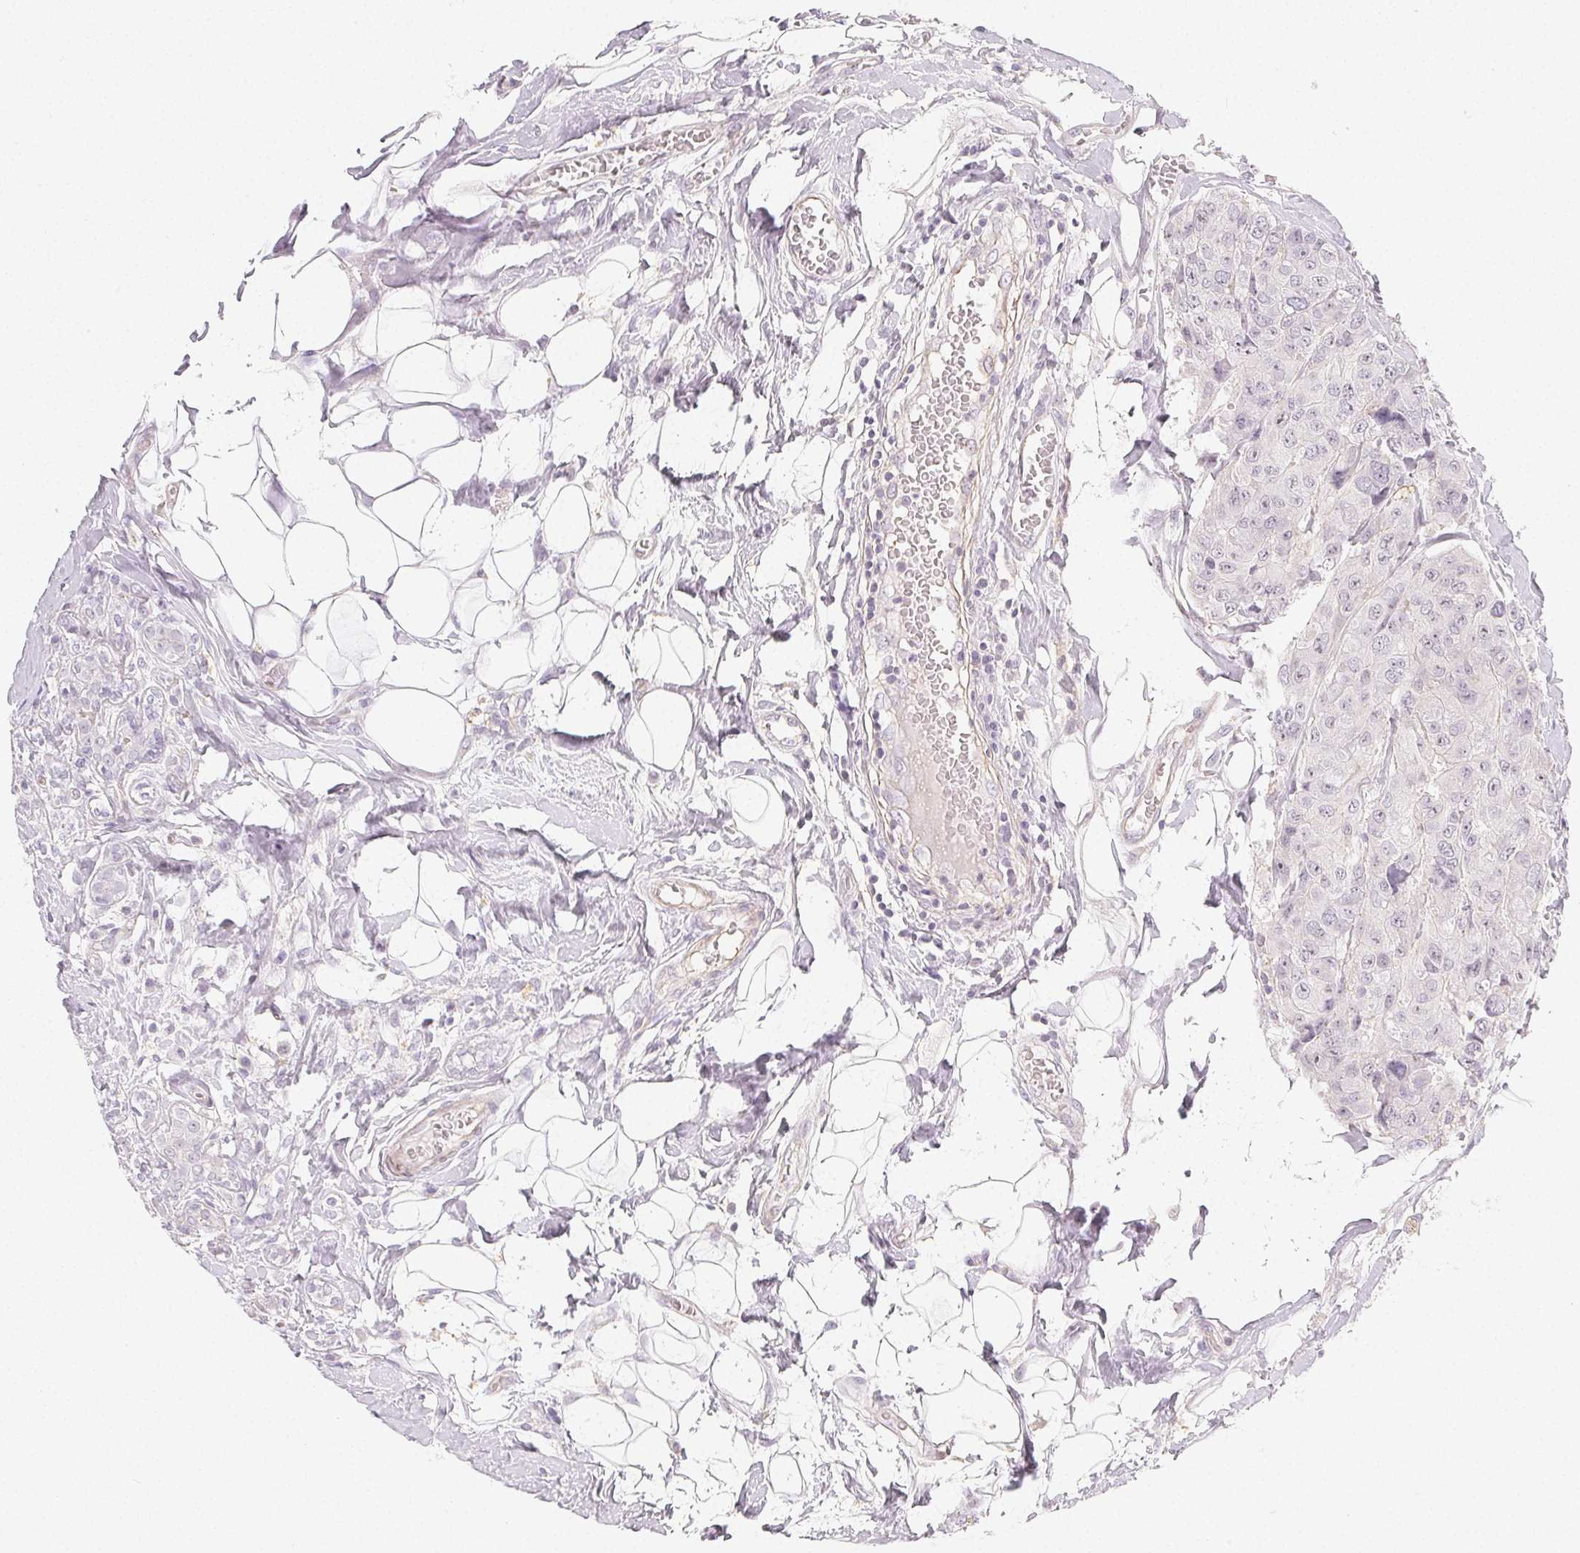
{"staining": {"intensity": "negative", "quantity": "none", "location": "none"}, "tissue": "breast cancer", "cell_type": "Tumor cells", "image_type": "cancer", "snomed": [{"axis": "morphology", "description": "Duct carcinoma"}, {"axis": "topography", "description": "Breast"}], "caption": "Immunohistochemical staining of breast cancer demonstrates no significant positivity in tumor cells. The staining is performed using DAB brown chromogen with nuclei counter-stained in using hematoxylin.", "gene": "LRRC23", "patient": {"sex": "female", "age": 43}}